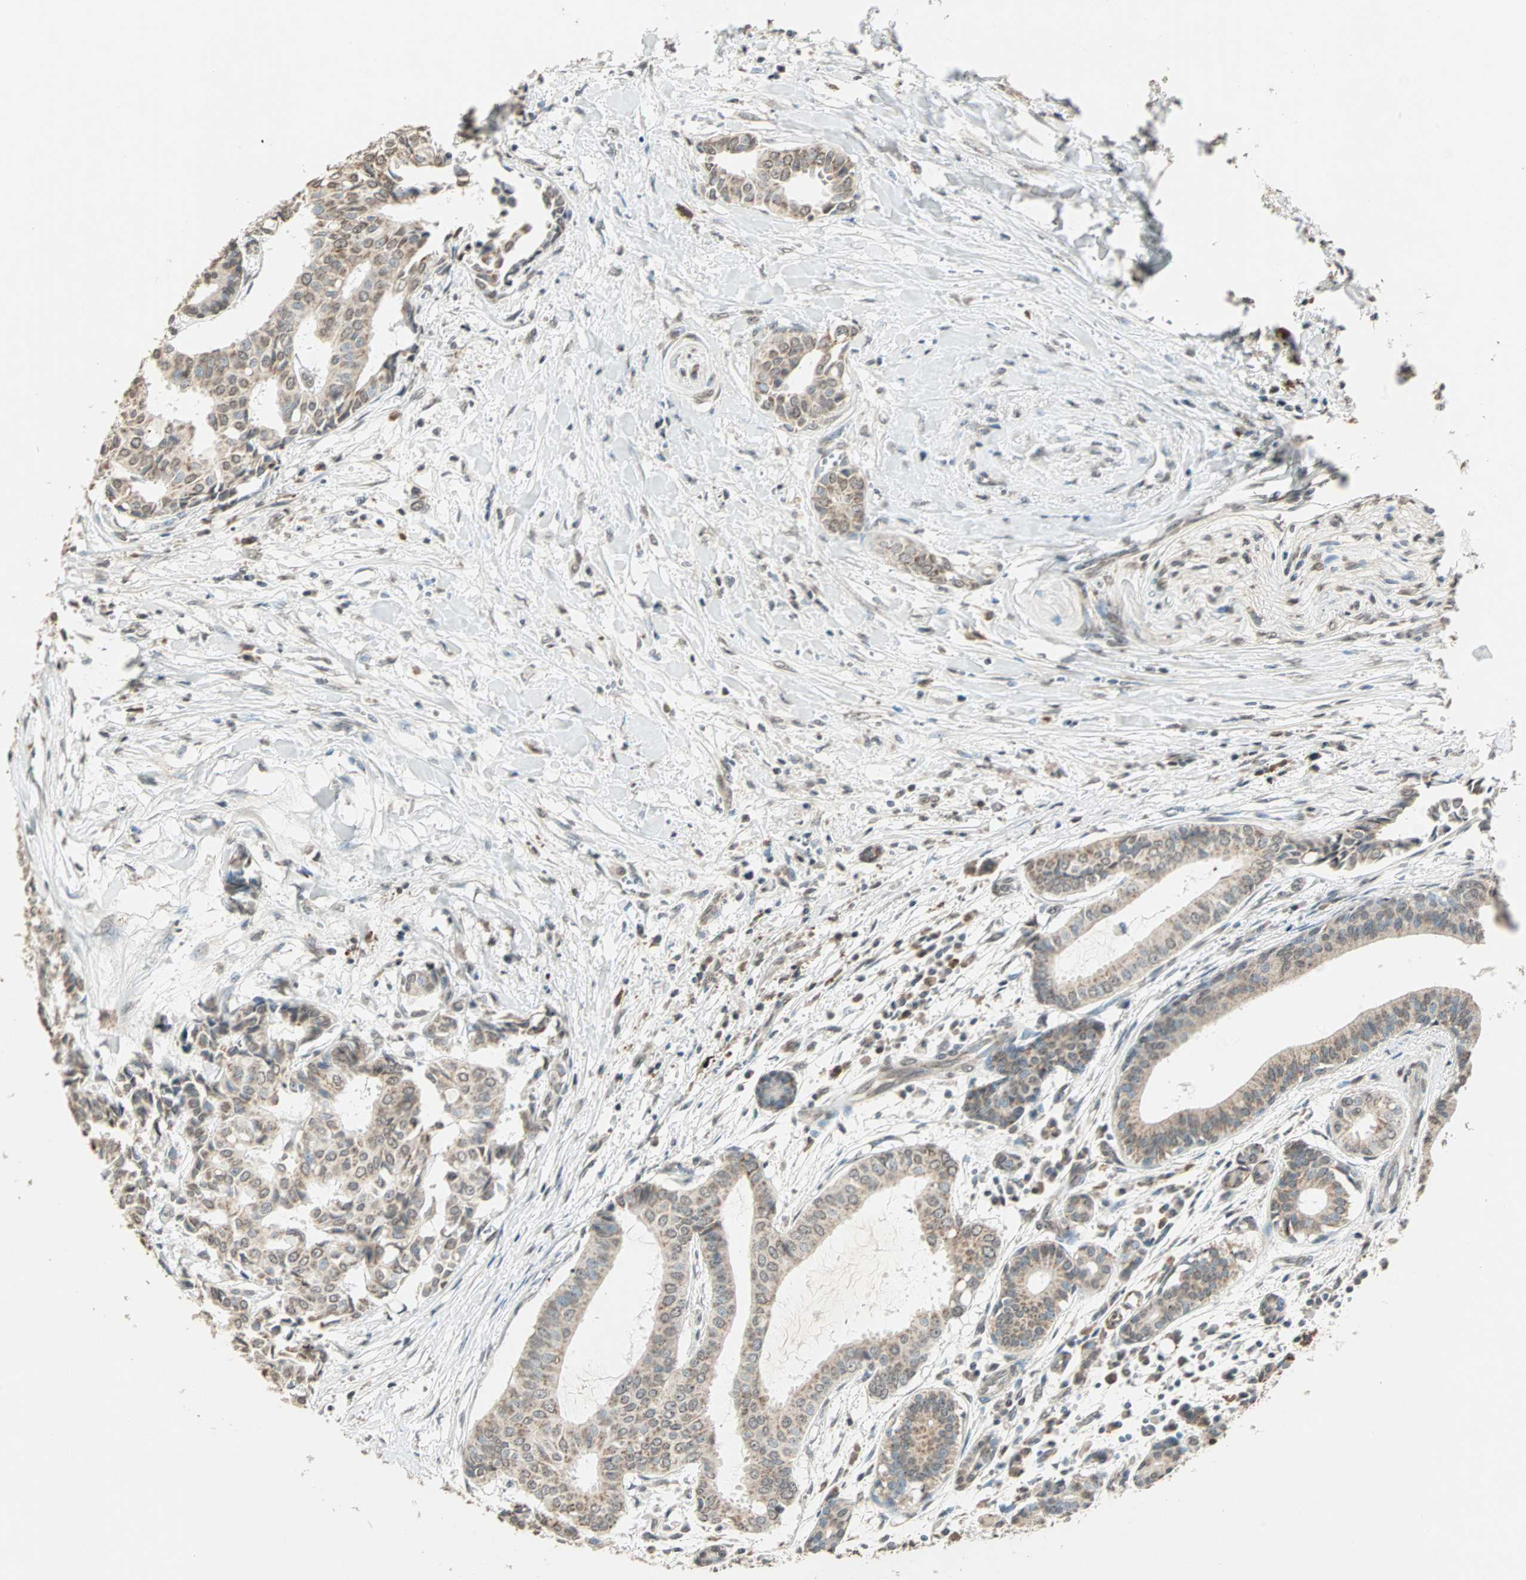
{"staining": {"intensity": "moderate", "quantity": ">75%", "location": "cytoplasmic/membranous,nuclear"}, "tissue": "head and neck cancer", "cell_type": "Tumor cells", "image_type": "cancer", "snomed": [{"axis": "morphology", "description": "Adenocarcinoma, NOS"}, {"axis": "topography", "description": "Salivary gland"}, {"axis": "topography", "description": "Head-Neck"}], "caption": "Tumor cells demonstrate medium levels of moderate cytoplasmic/membranous and nuclear positivity in about >75% of cells in human head and neck cancer (adenocarcinoma).", "gene": "PRELID1", "patient": {"sex": "female", "age": 59}}